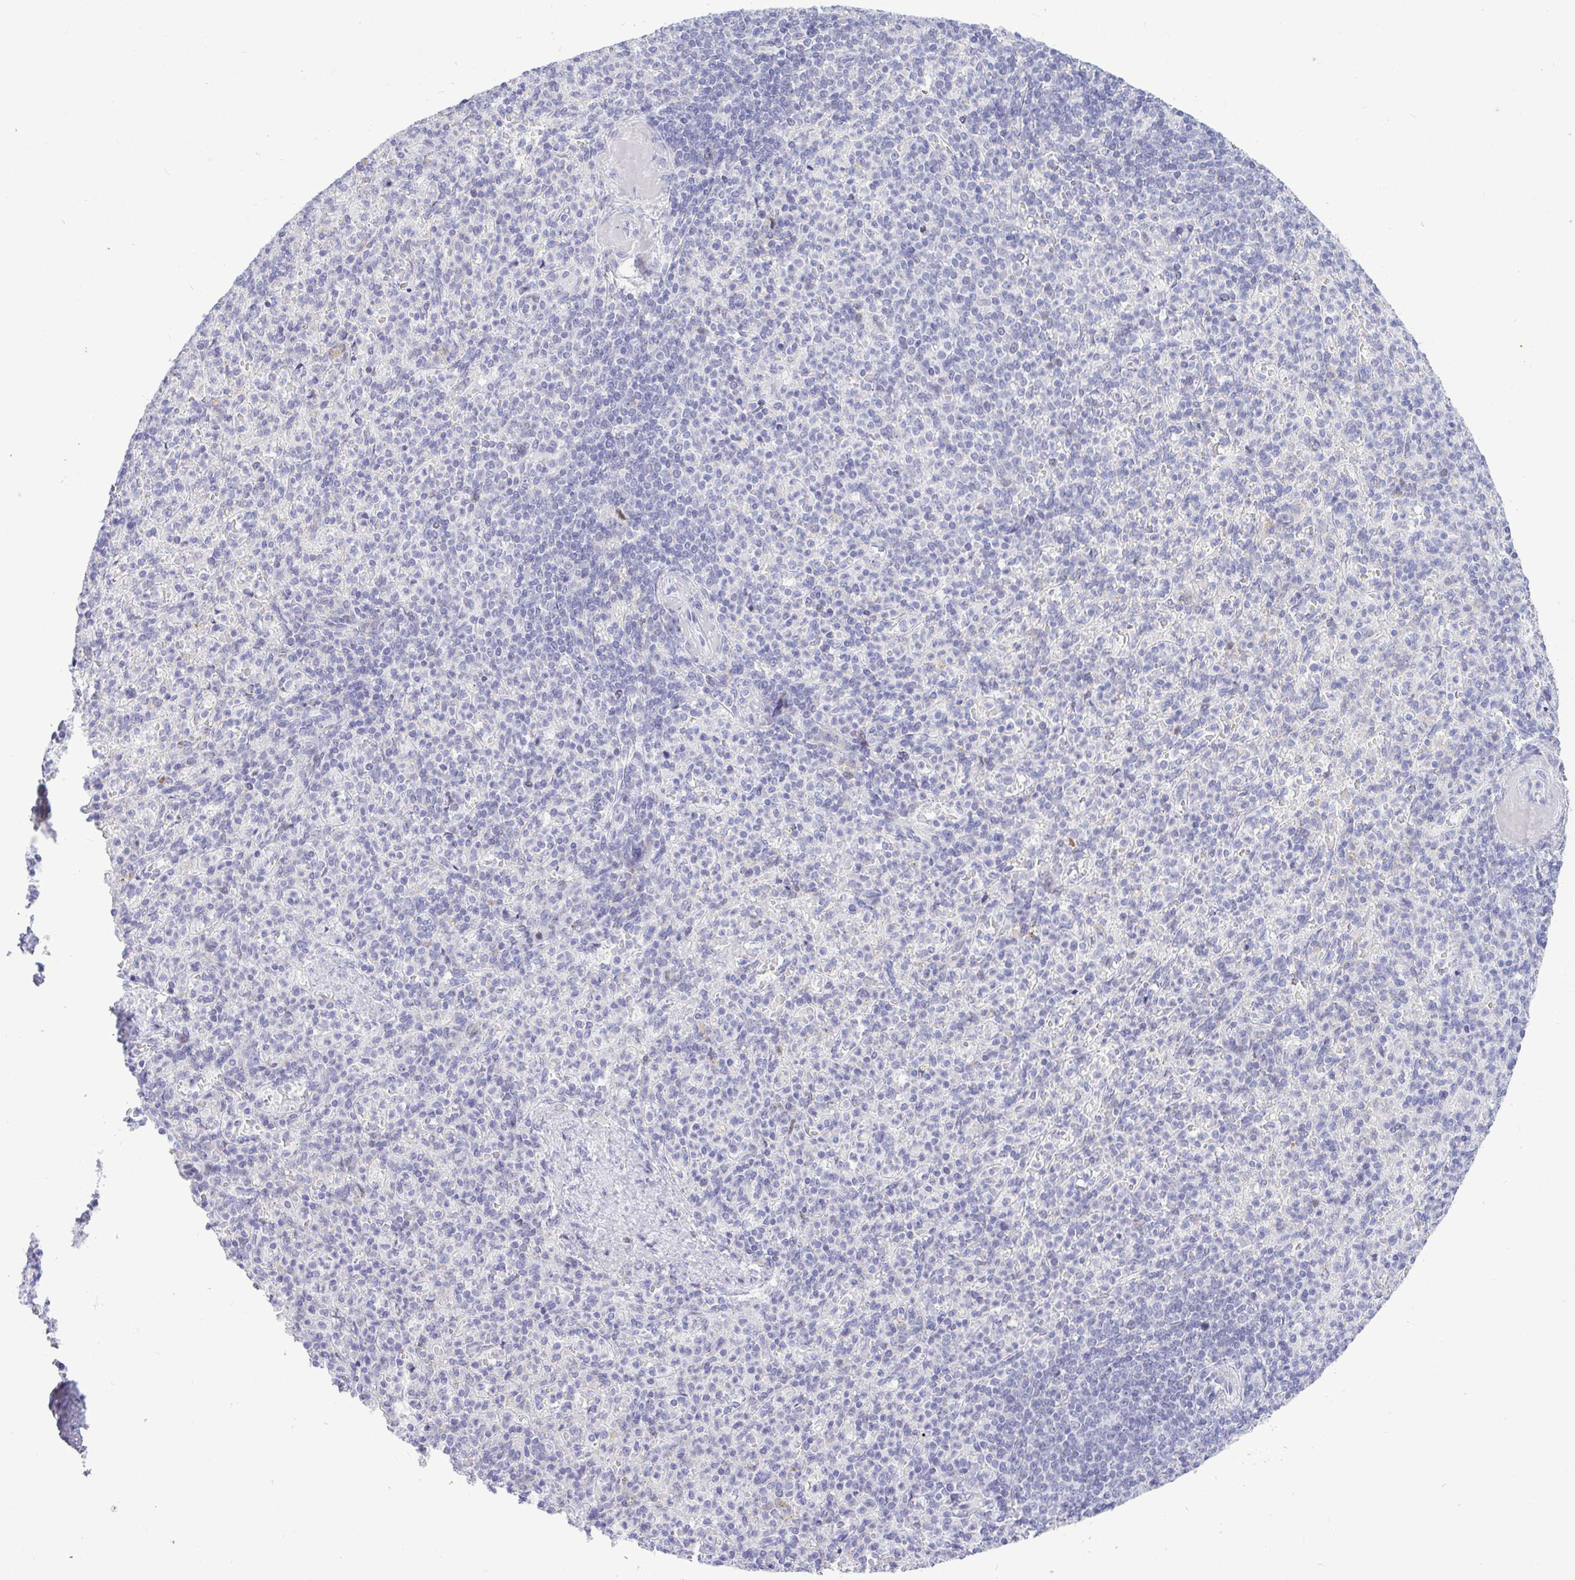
{"staining": {"intensity": "negative", "quantity": "none", "location": "none"}, "tissue": "spleen", "cell_type": "Cells in red pulp", "image_type": "normal", "snomed": [{"axis": "morphology", "description": "Normal tissue, NOS"}, {"axis": "topography", "description": "Spleen"}], "caption": "Cells in red pulp show no significant positivity in normal spleen.", "gene": "EPOP", "patient": {"sex": "female", "age": 74}}